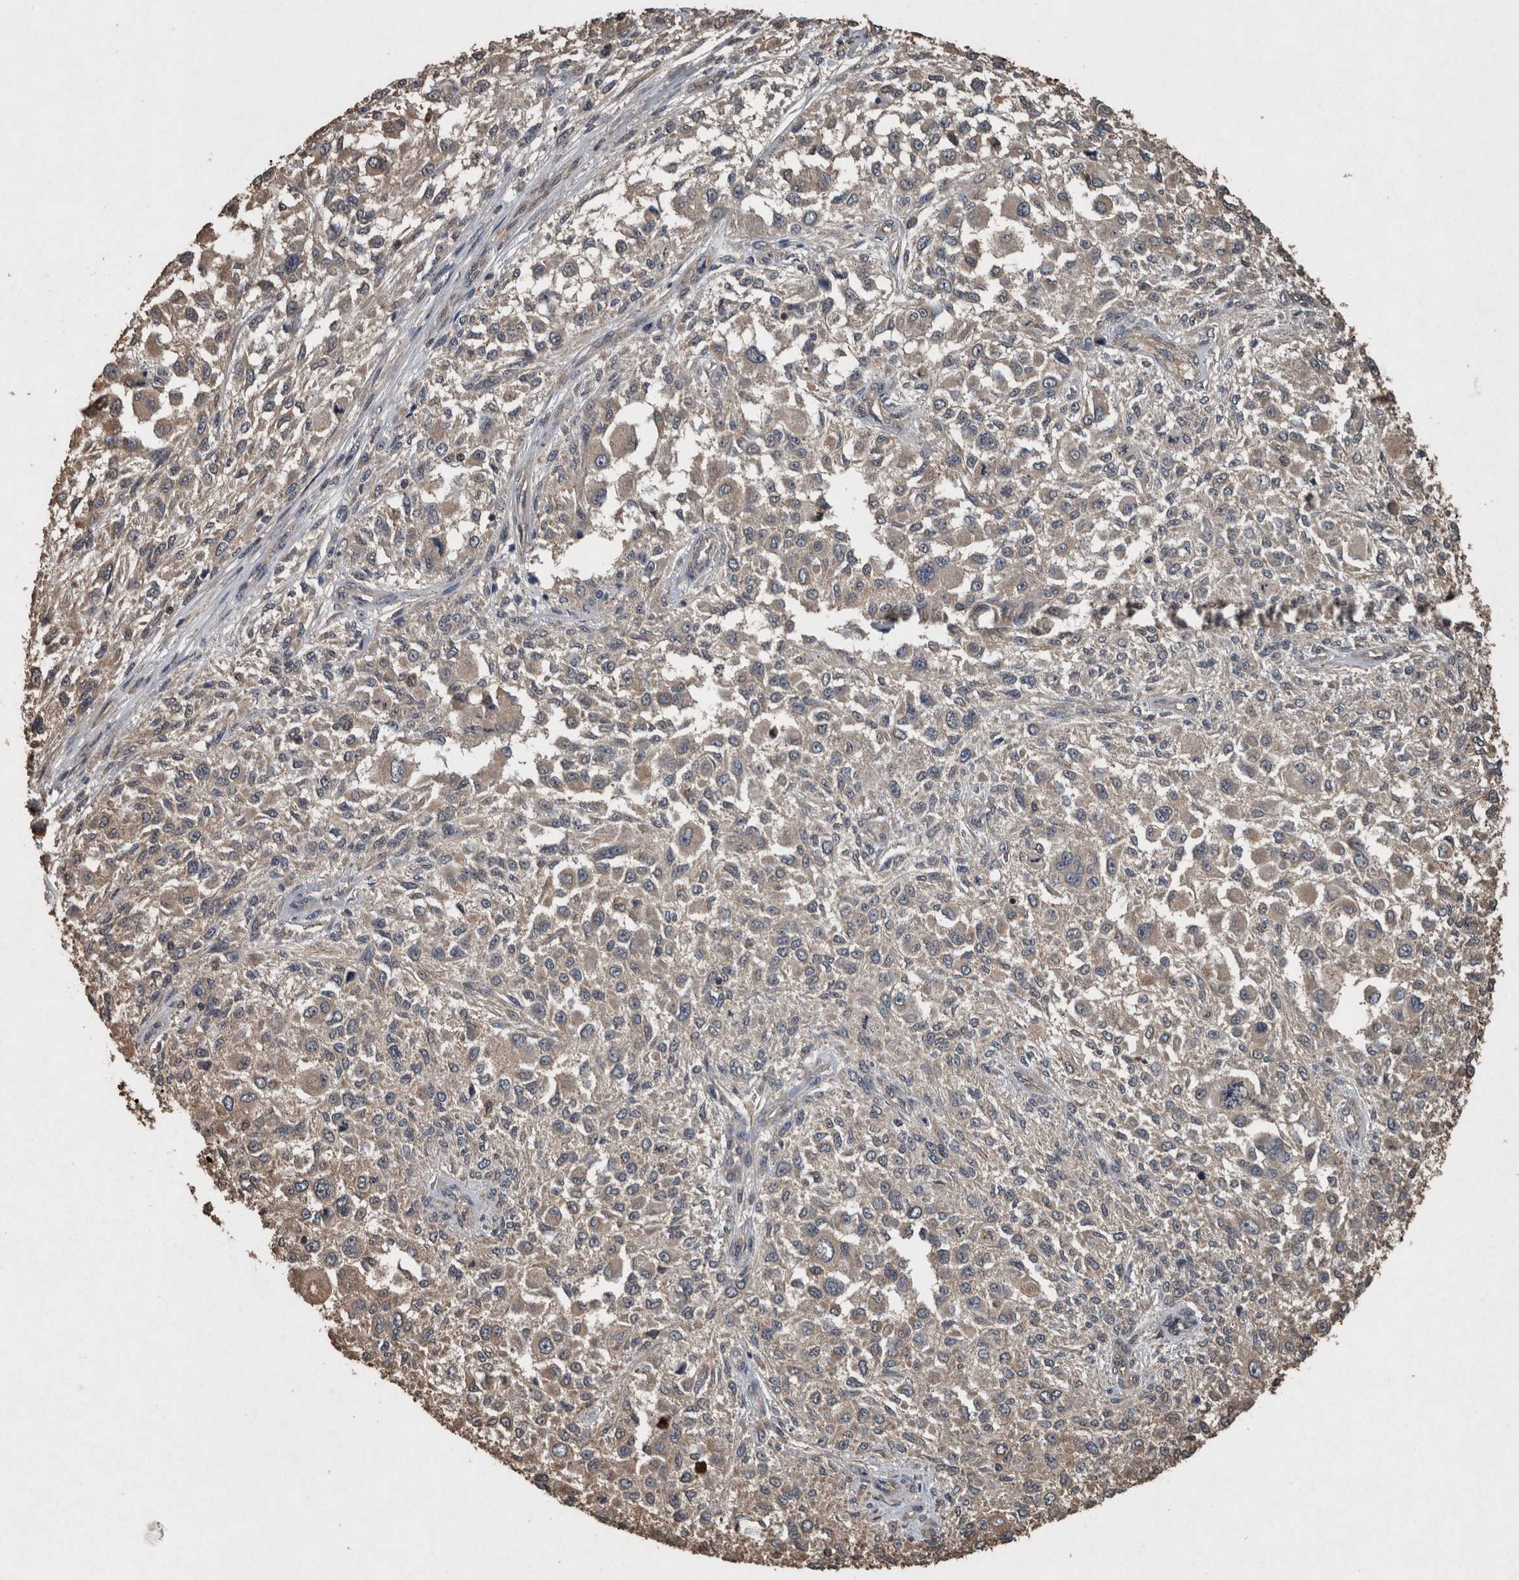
{"staining": {"intensity": "weak", "quantity": ">75%", "location": "cytoplasmic/membranous"}, "tissue": "melanoma", "cell_type": "Tumor cells", "image_type": "cancer", "snomed": [{"axis": "morphology", "description": "Necrosis, NOS"}, {"axis": "morphology", "description": "Malignant melanoma, NOS"}, {"axis": "topography", "description": "Skin"}], "caption": "A photomicrograph of malignant melanoma stained for a protein demonstrates weak cytoplasmic/membranous brown staining in tumor cells.", "gene": "FGFRL1", "patient": {"sex": "female", "age": 87}}